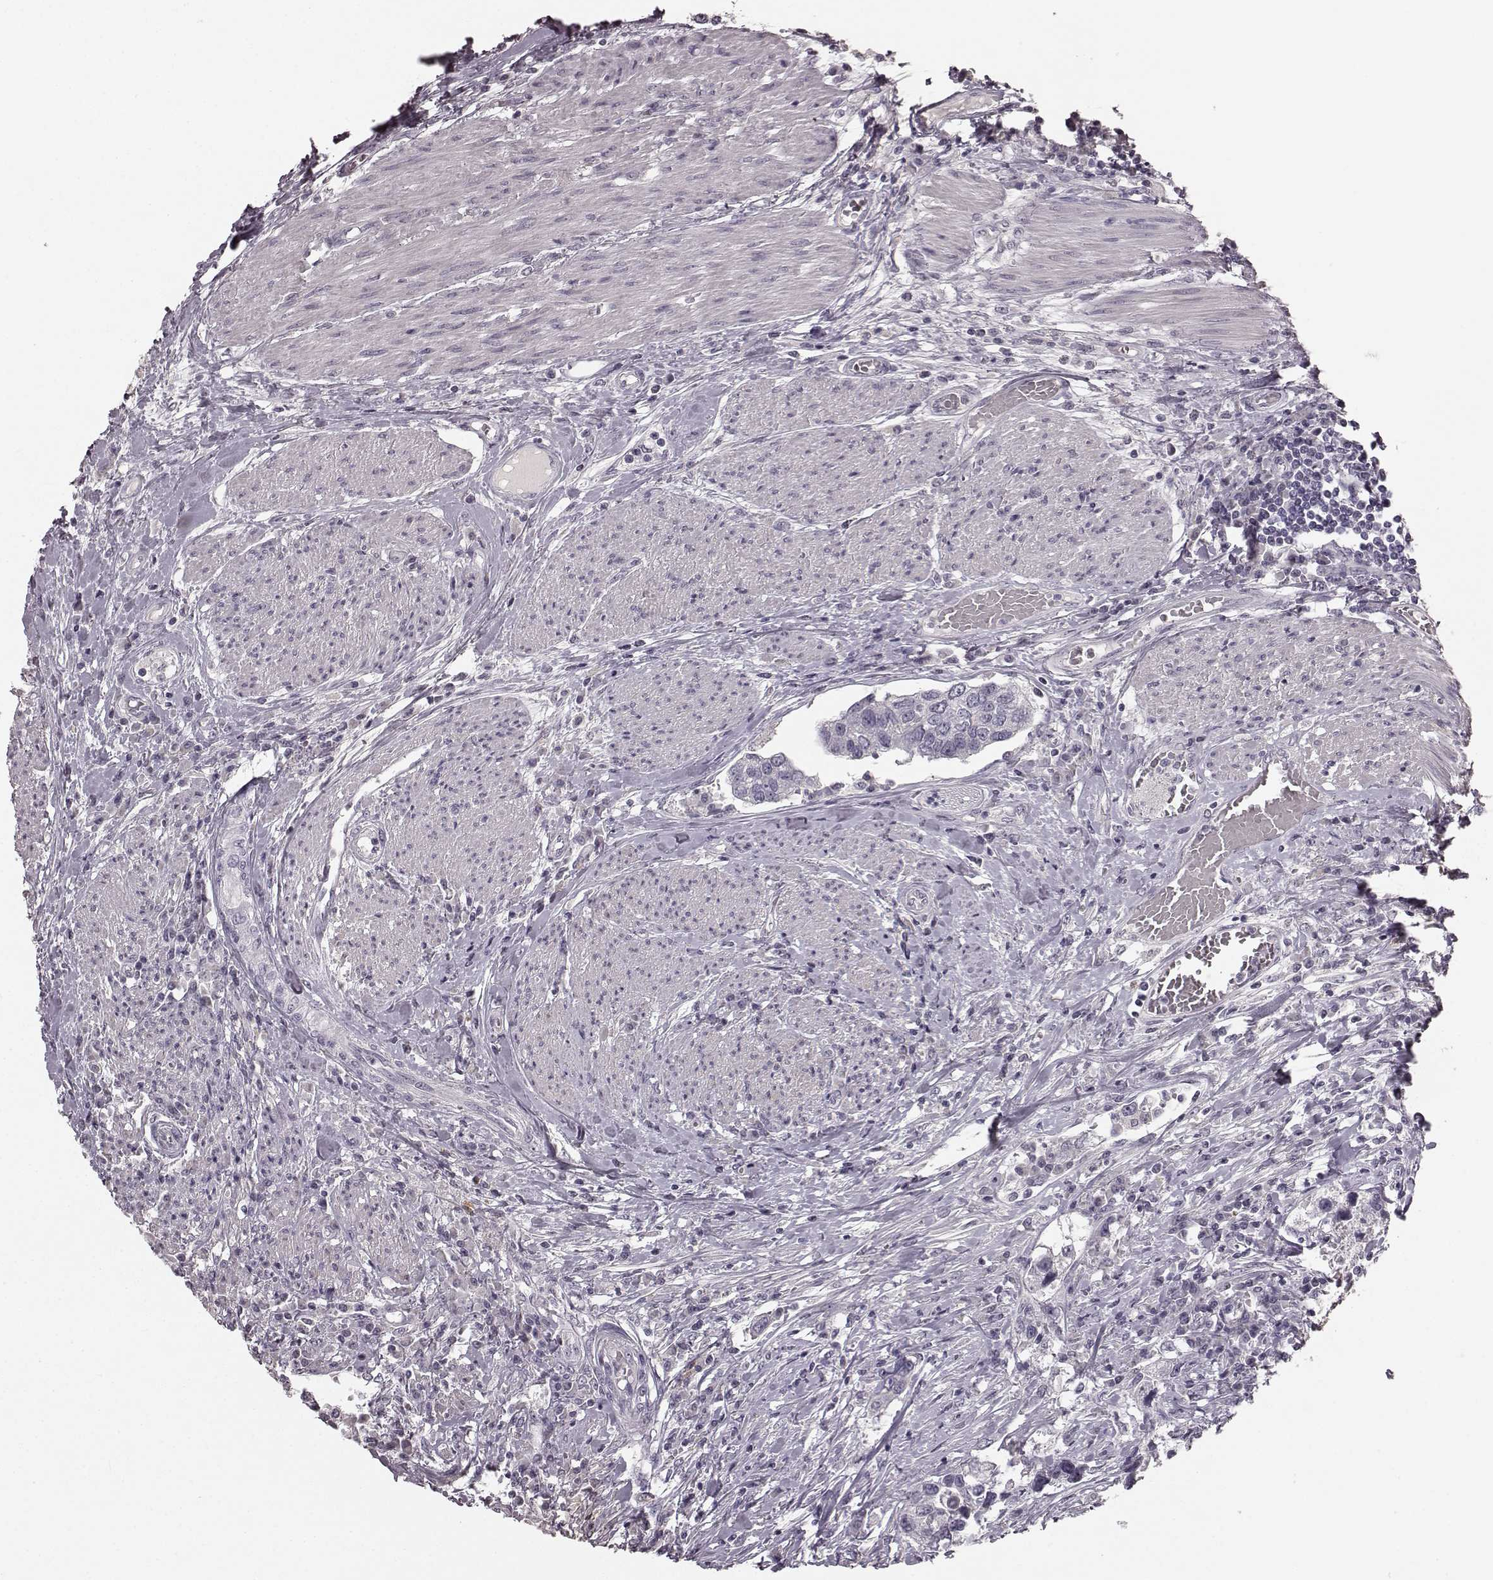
{"staining": {"intensity": "negative", "quantity": "none", "location": "none"}, "tissue": "urothelial cancer", "cell_type": "Tumor cells", "image_type": "cancer", "snomed": [{"axis": "morphology", "description": "Urothelial carcinoma, NOS"}, {"axis": "morphology", "description": "Urothelial carcinoma, High grade"}, {"axis": "topography", "description": "Urinary bladder"}], "caption": "DAB (3,3'-diaminobenzidine) immunohistochemical staining of urothelial cancer displays no significant expression in tumor cells. Brightfield microscopy of immunohistochemistry (IHC) stained with DAB (brown) and hematoxylin (blue), captured at high magnification.", "gene": "RIT2", "patient": {"sex": "male", "age": 63}}